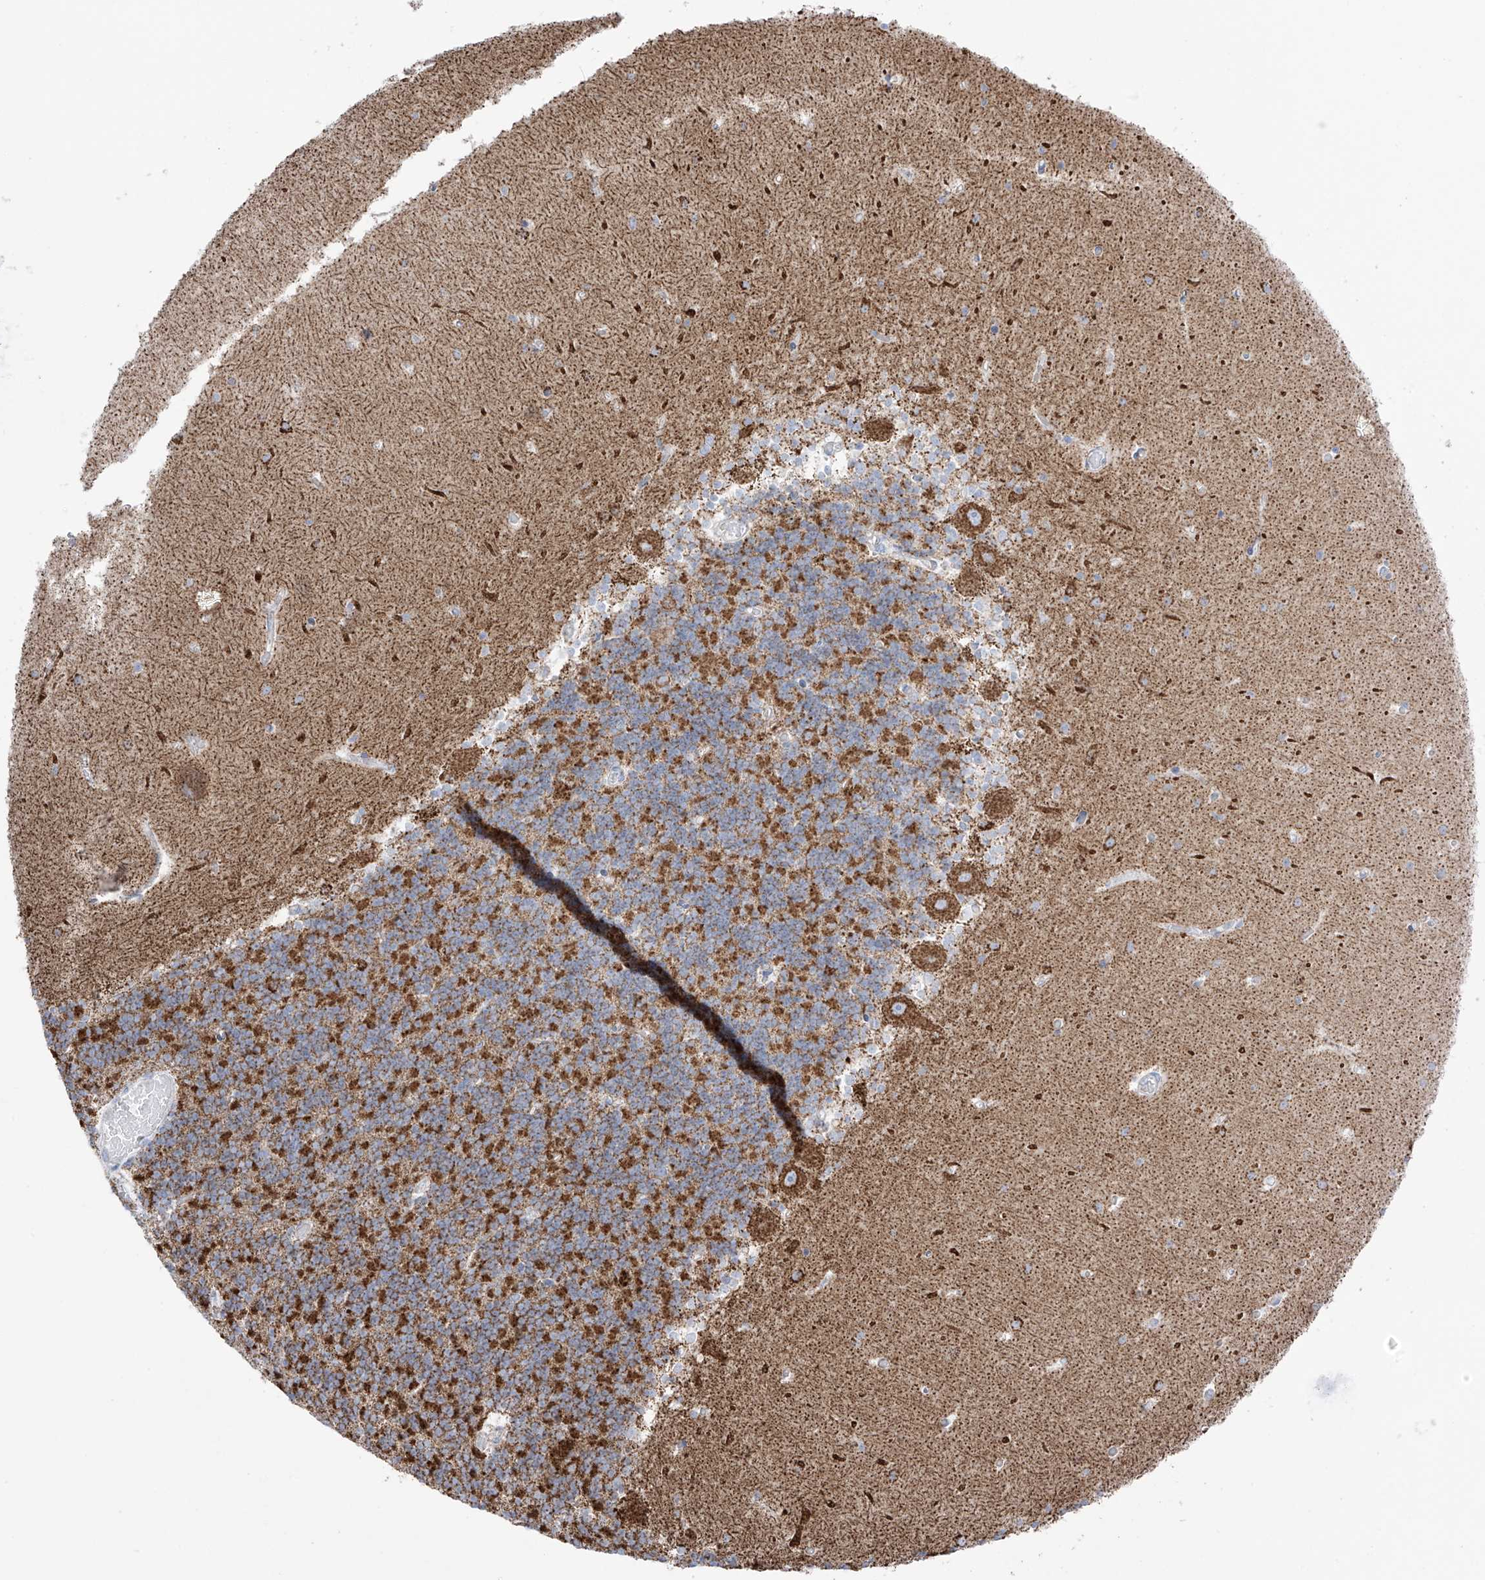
{"staining": {"intensity": "moderate", "quantity": ">75%", "location": "cytoplasmic/membranous"}, "tissue": "cerebellum", "cell_type": "Cells in granular layer", "image_type": "normal", "snomed": [{"axis": "morphology", "description": "Normal tissue, NOS"}, {"axis": "topography", "description": "Cerebellum"}], "caption": "Cerebellum was stained to show a protein in brown. There is medium levels of moderate cytoplasmic/membranous staining in about >75% of cells in granular layer. Immunohistochemistry stains the protein of interest in brown and the nuclei are stained blue.", "gene": "XKR3", "patient": {"sex": "male", "age": 37}}